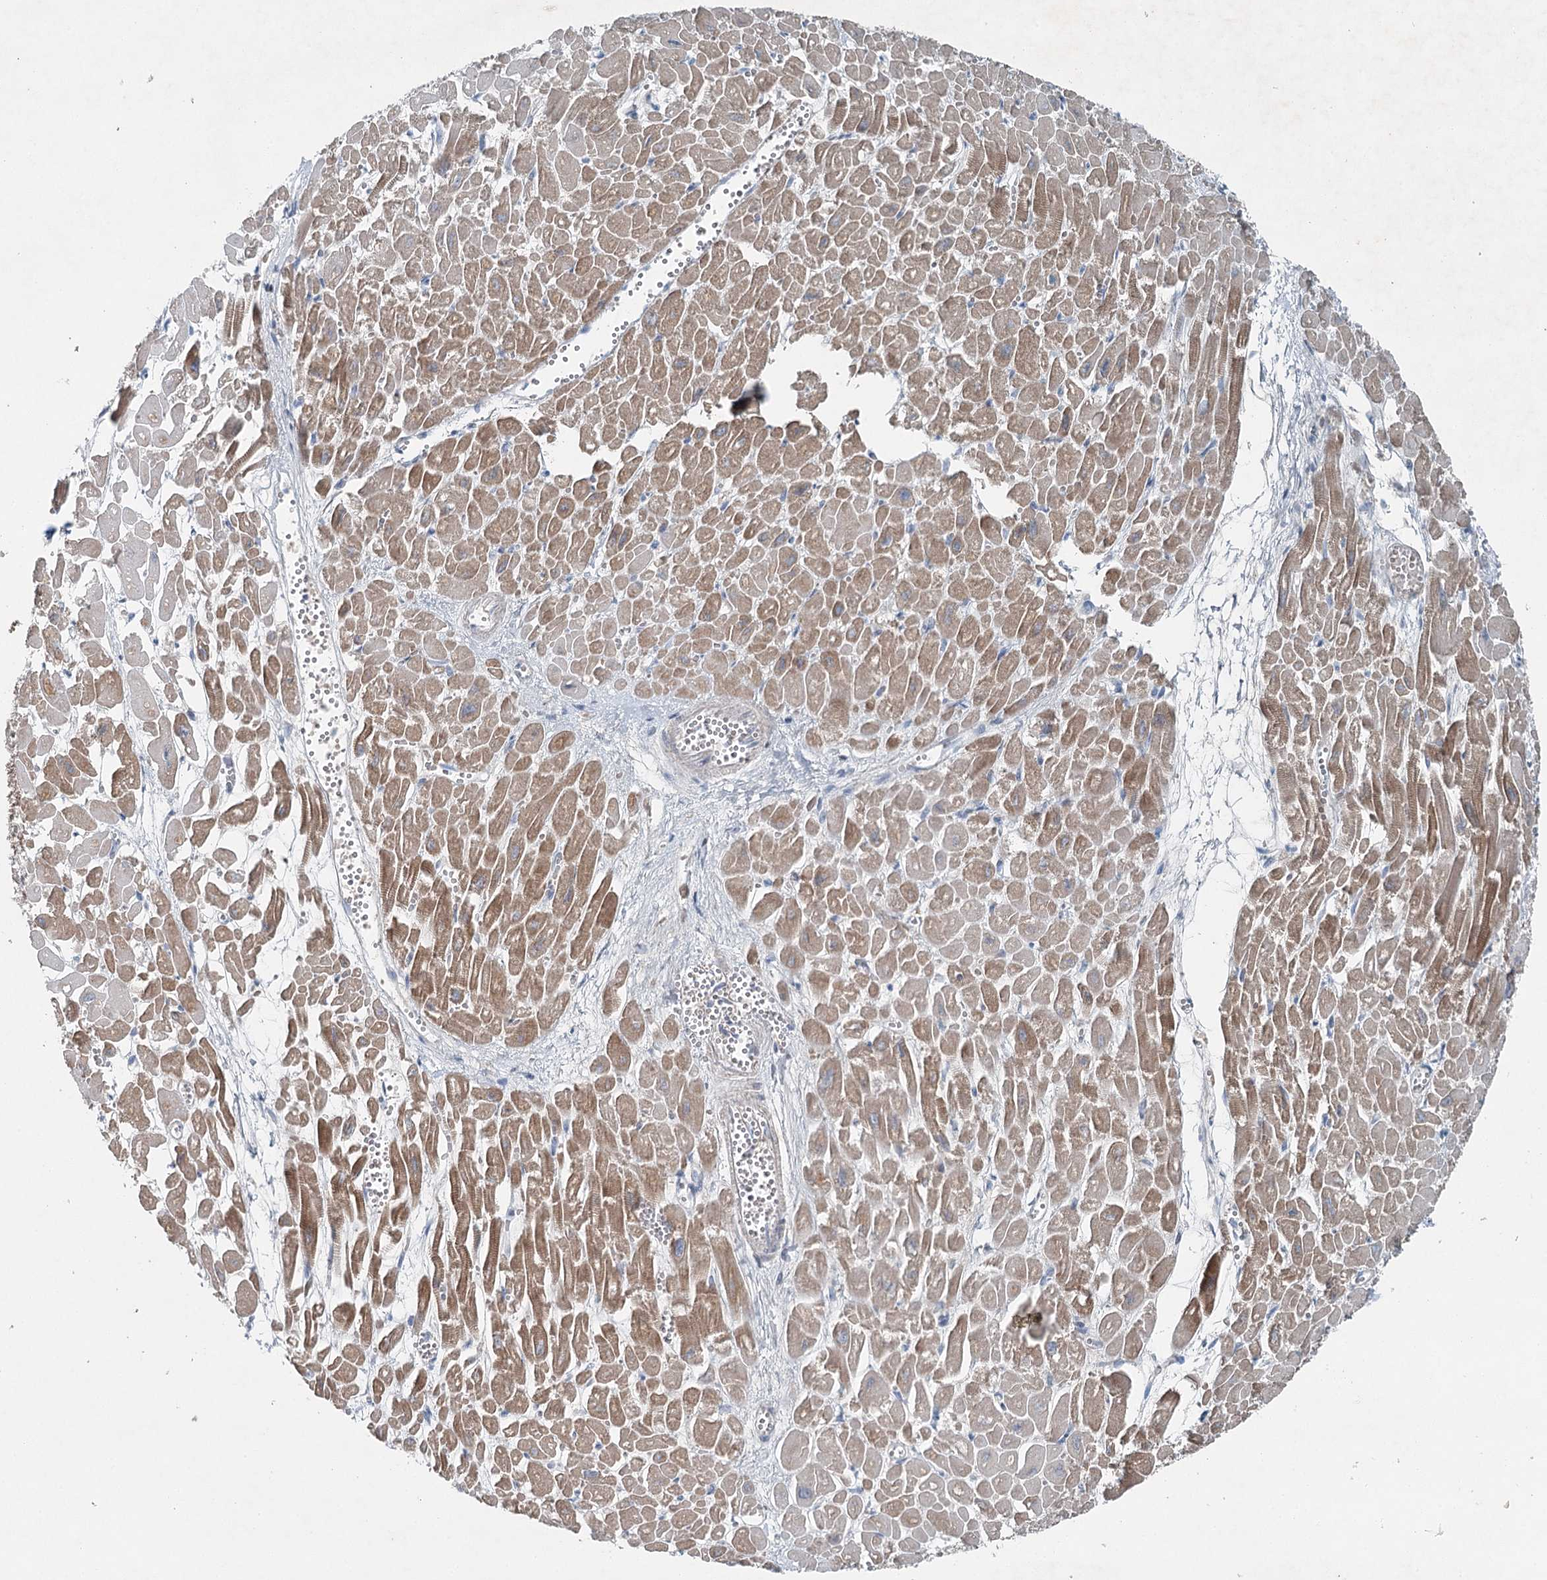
{"staining": {"intensity": "moderate", "quantity": ">75%", "location": "cytoplasmic/membranous"}, "tissue": "heart muscle", "cell_type": "Cardiomyocytes", "image_type": "normal", "snomed": [{"axis": "morphology", "description": "Normal tissue, NOS"}, {"axis": "topography", "description": "Heart"}], "caption": "Immunohistochemical staining of unremarkable heart muscle shows moderate cytoplasmic/membranous protein staining in about >75% of cardiomyocytes.", "gene": "CHCHD5", "patient": {"sex": "male", "age": 54}}